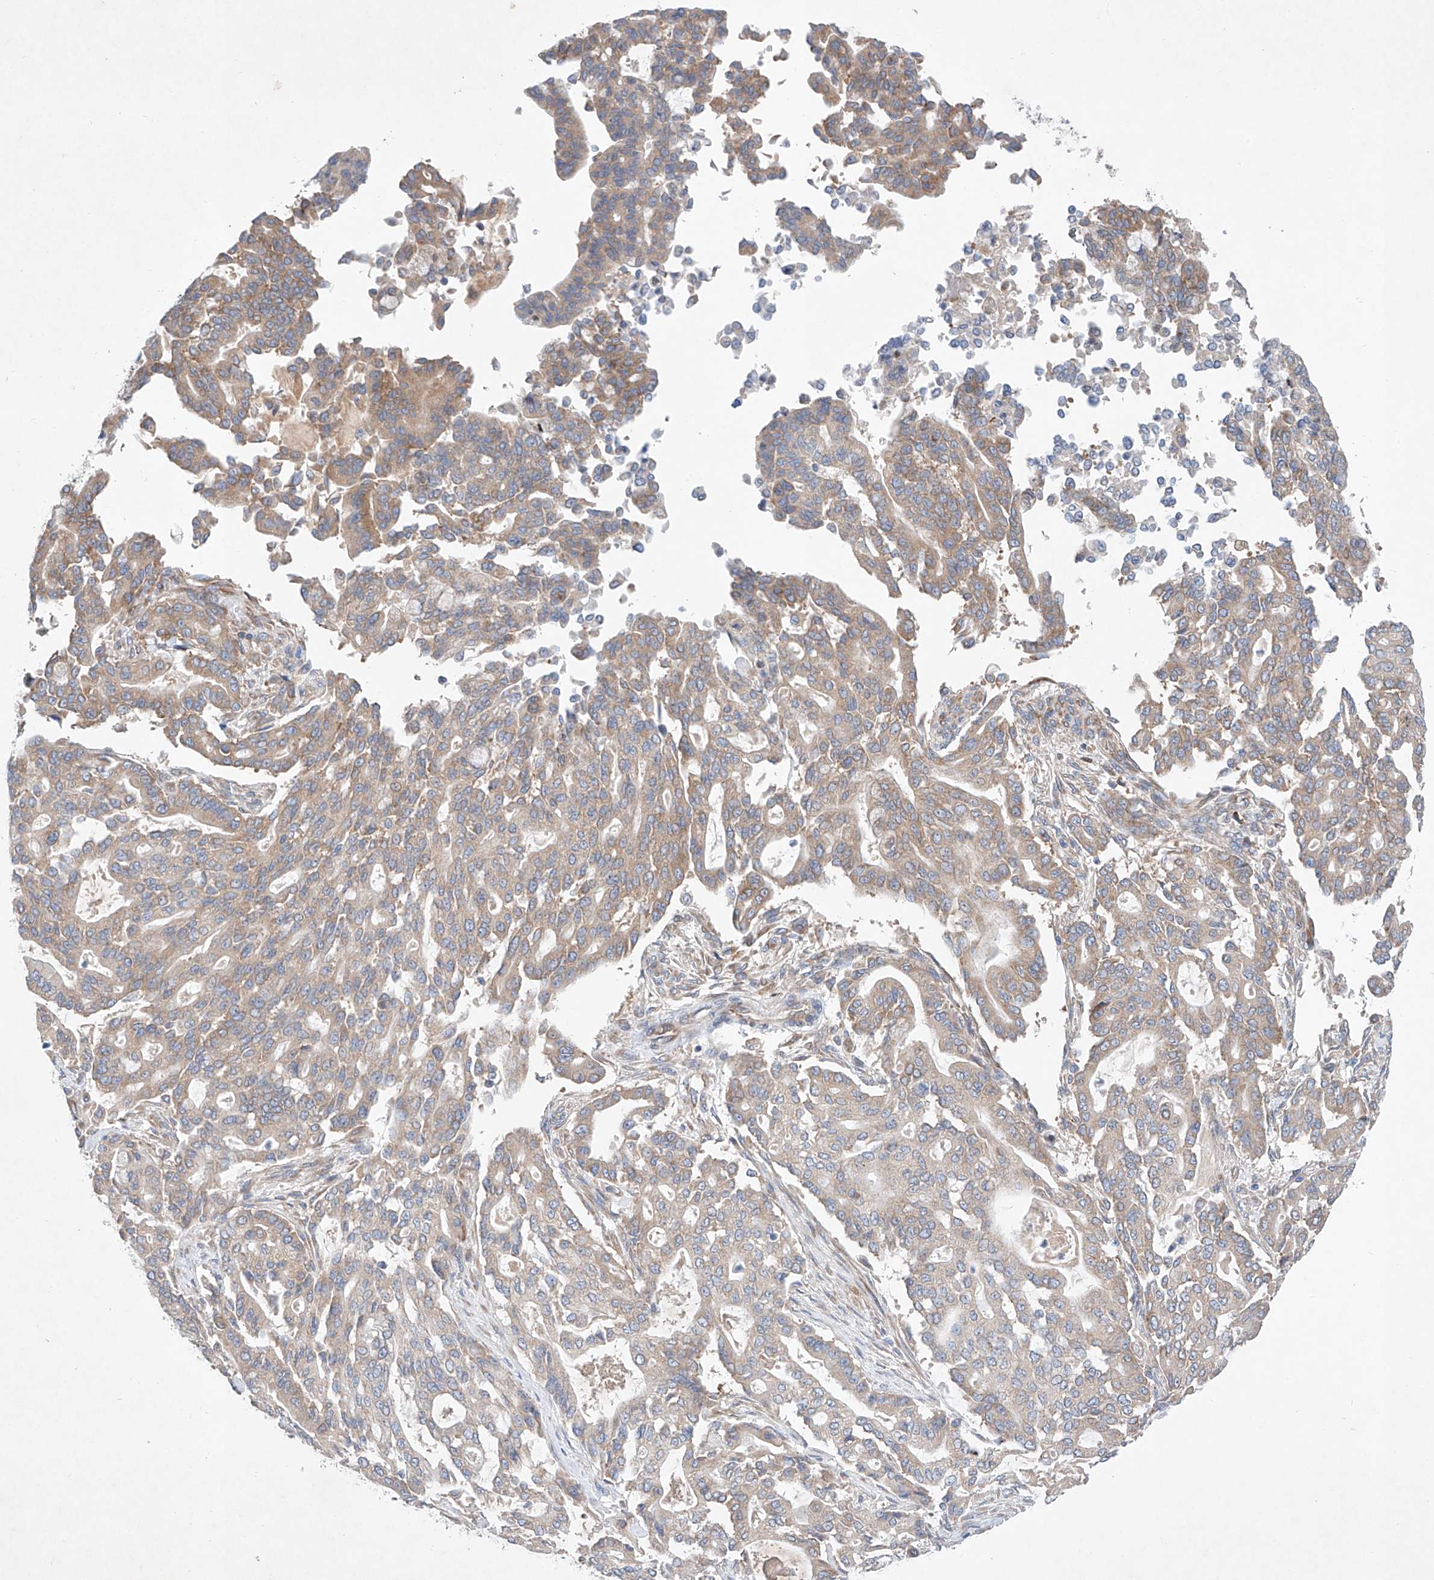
{"staining": {"intensity": "weak", "quantity": "25%-75%", "location": "cytoplasmic/membranous"}, "tissue": "pancreatic cancer", "cell_type": "Tumor cells", "image_type": "cancer", "snomed": [{"axis": "morphology", "description": "Adenocarcinoma, NOS"}, {"axis": "topography", "description": "Pancreas"}], "caption": "Immunohistochemistry (IHC) staining of pancreatic cancer, which reveals low levels of weak cytoplasmic/membranous positivity in approximately 25%-75% of tumor cells indicating weak cytoplasmic/membranous protein expression. The staining was performed using DAB (brown) for protein detection and nuclei were counterstained in hematoxylin (blue).", "gene": "FASTK", "patient": {"sex": "male", "age": 63}}